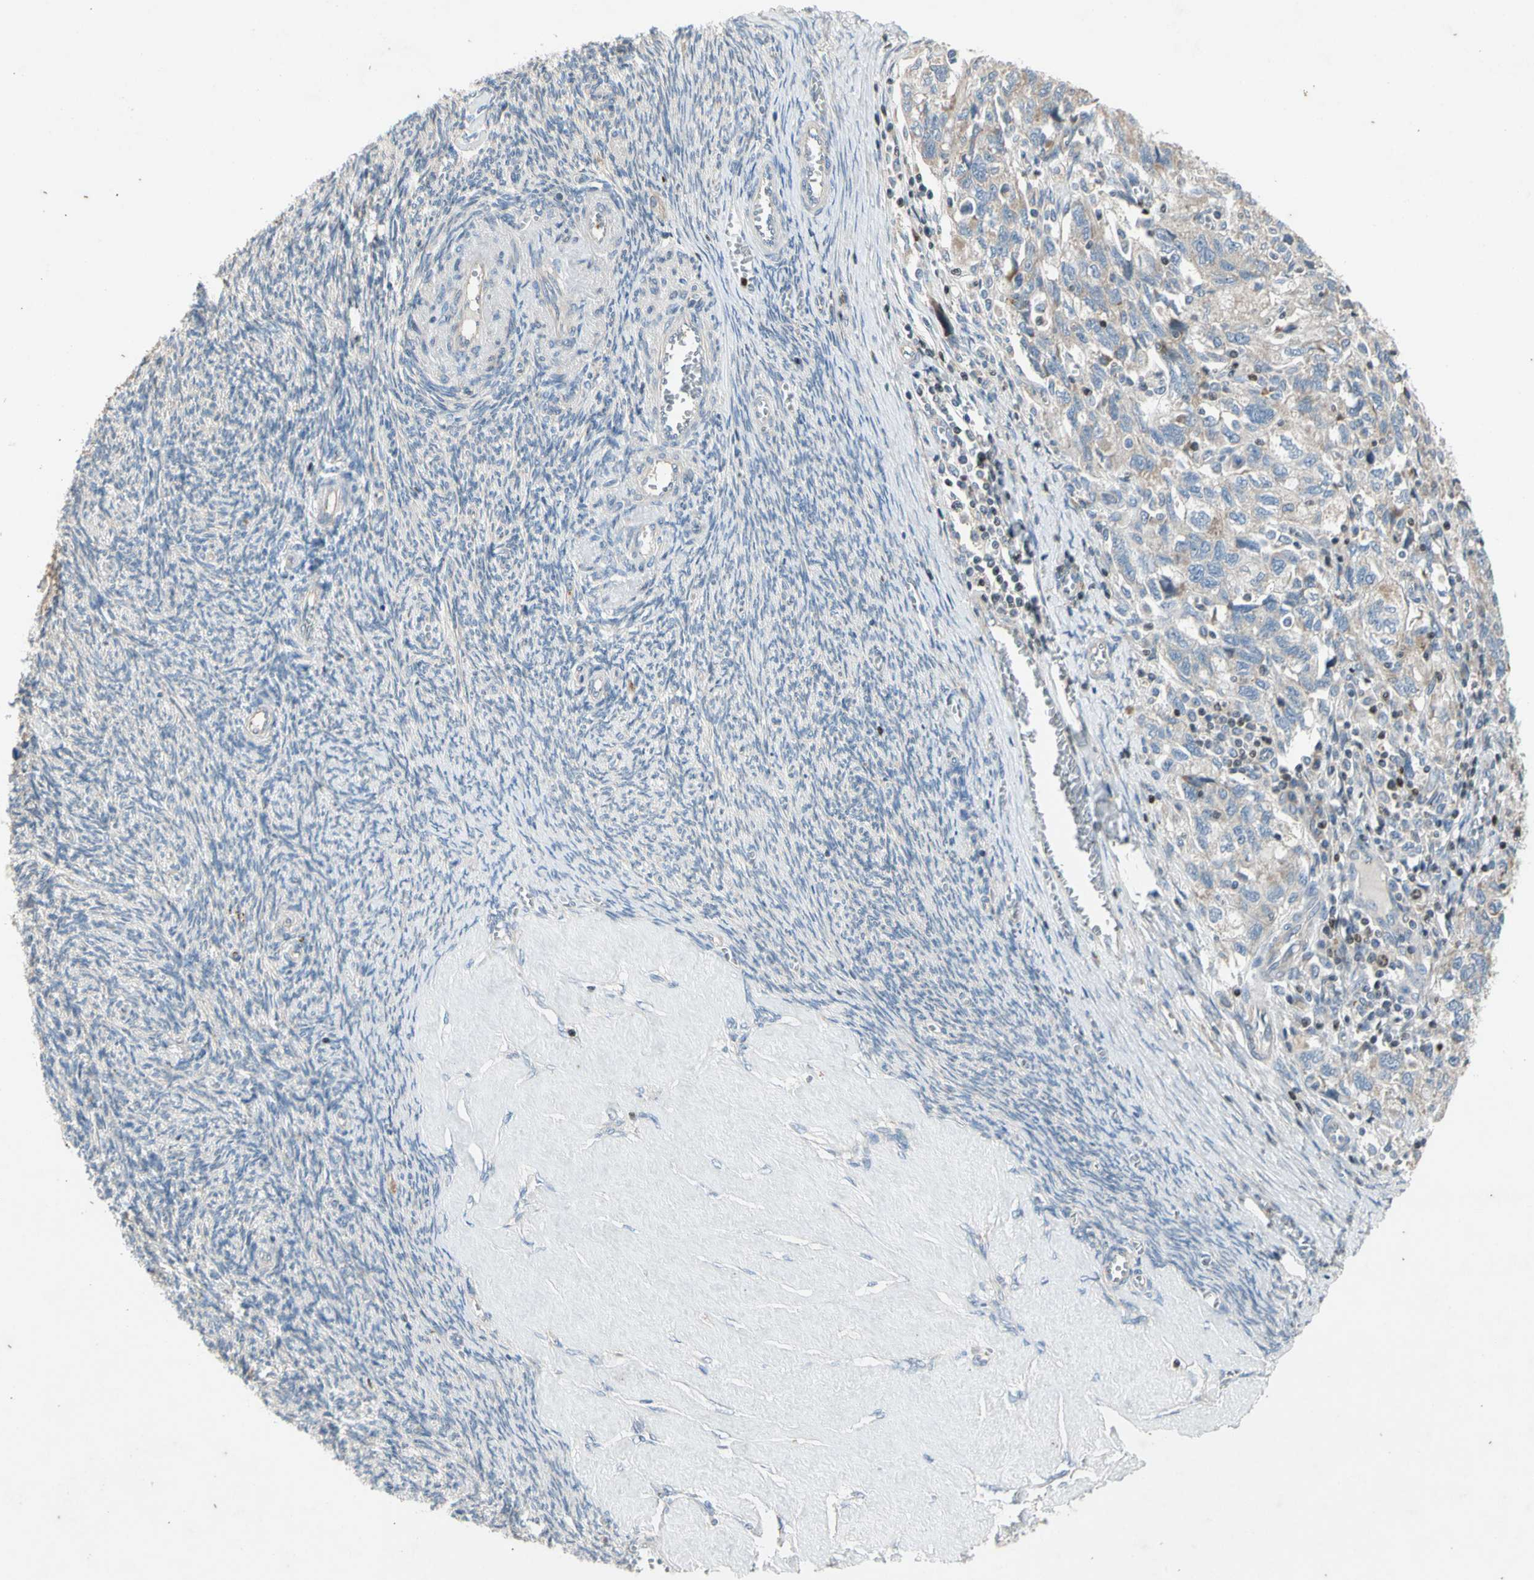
{"staining": {"intensity": "weak", "quantity": ">75%", "location": "cytoplasmic/membranous"}, "tissue": "ovarian cancer", "cell_type": "Tumor cells", "image_type": "cancer", "snomed": [{"axis": "morphology", "description": "Carcinoma, NOS"}, {"axis": "morphology", "description": "Cystadenocarcinoma, serous, NOS"}, {"axis": "topography", "description": "Ovary"}], "caption": "Immunohistochemical staining of human carcinoma (ovarian) demonstrates low levels of weak cytoplasmic/membranous protein expression in about >75% of tumor cells. Nuclei are stained in blue.", "gene": "TBX21", "patient": {"sex": "female", "age": 69}}